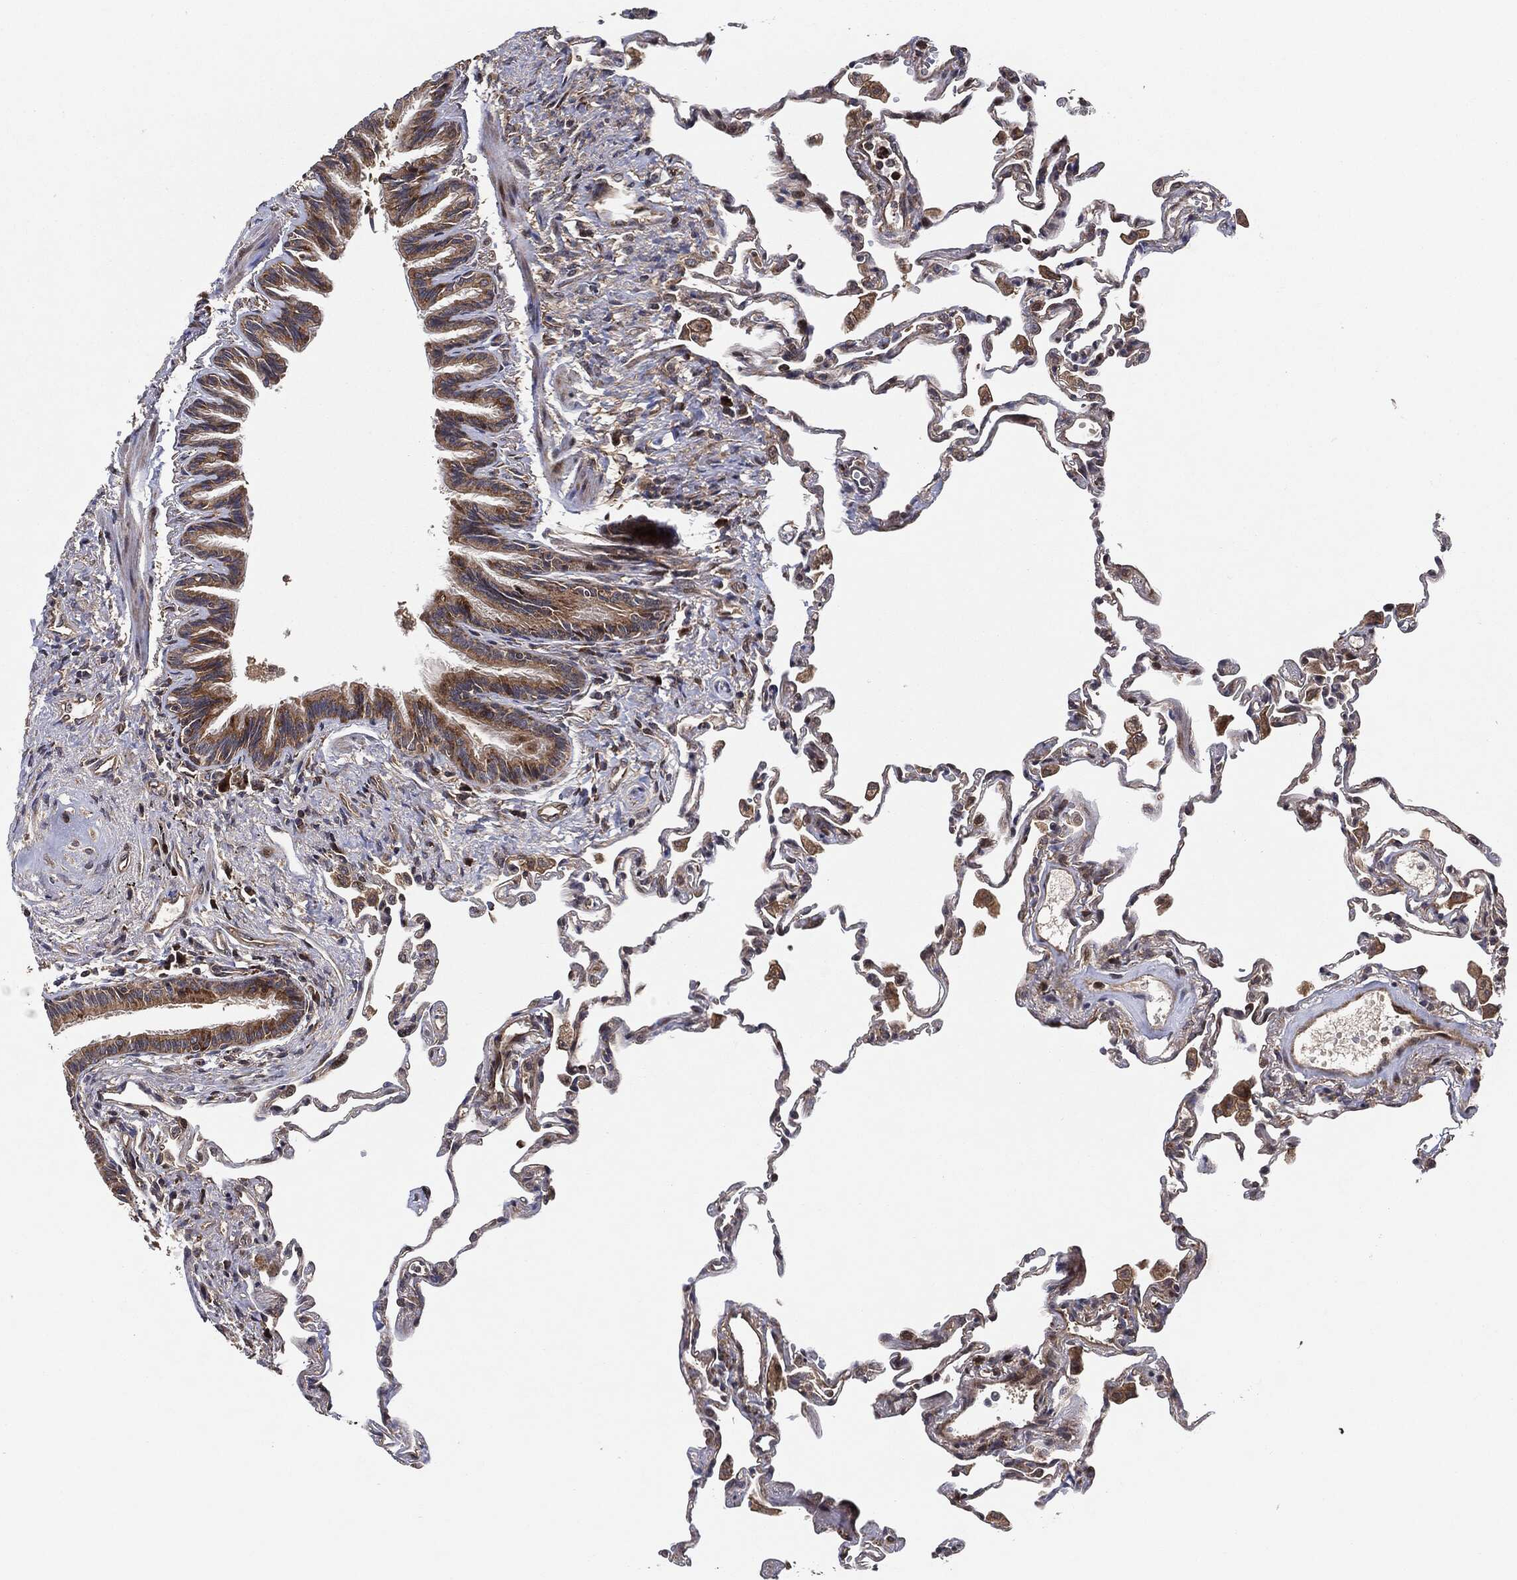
{"staining": {"intensity": "negative", "quantity": "none", "location": "none"}, "tissue": "lung", "cell_type": "Alveolar cells", "image_type": "normal", "snomed": [{"axis": "morphology", "description": "Normal tissue, NOS"}, {"axis": "topography", "description": "Lung"}], "caption": "Photomicrograph shows no protein positivity in alveolar cells of unremarkable lung.", "gene": "BCAR1", "patient": {"sex": "female", "age": 57}}